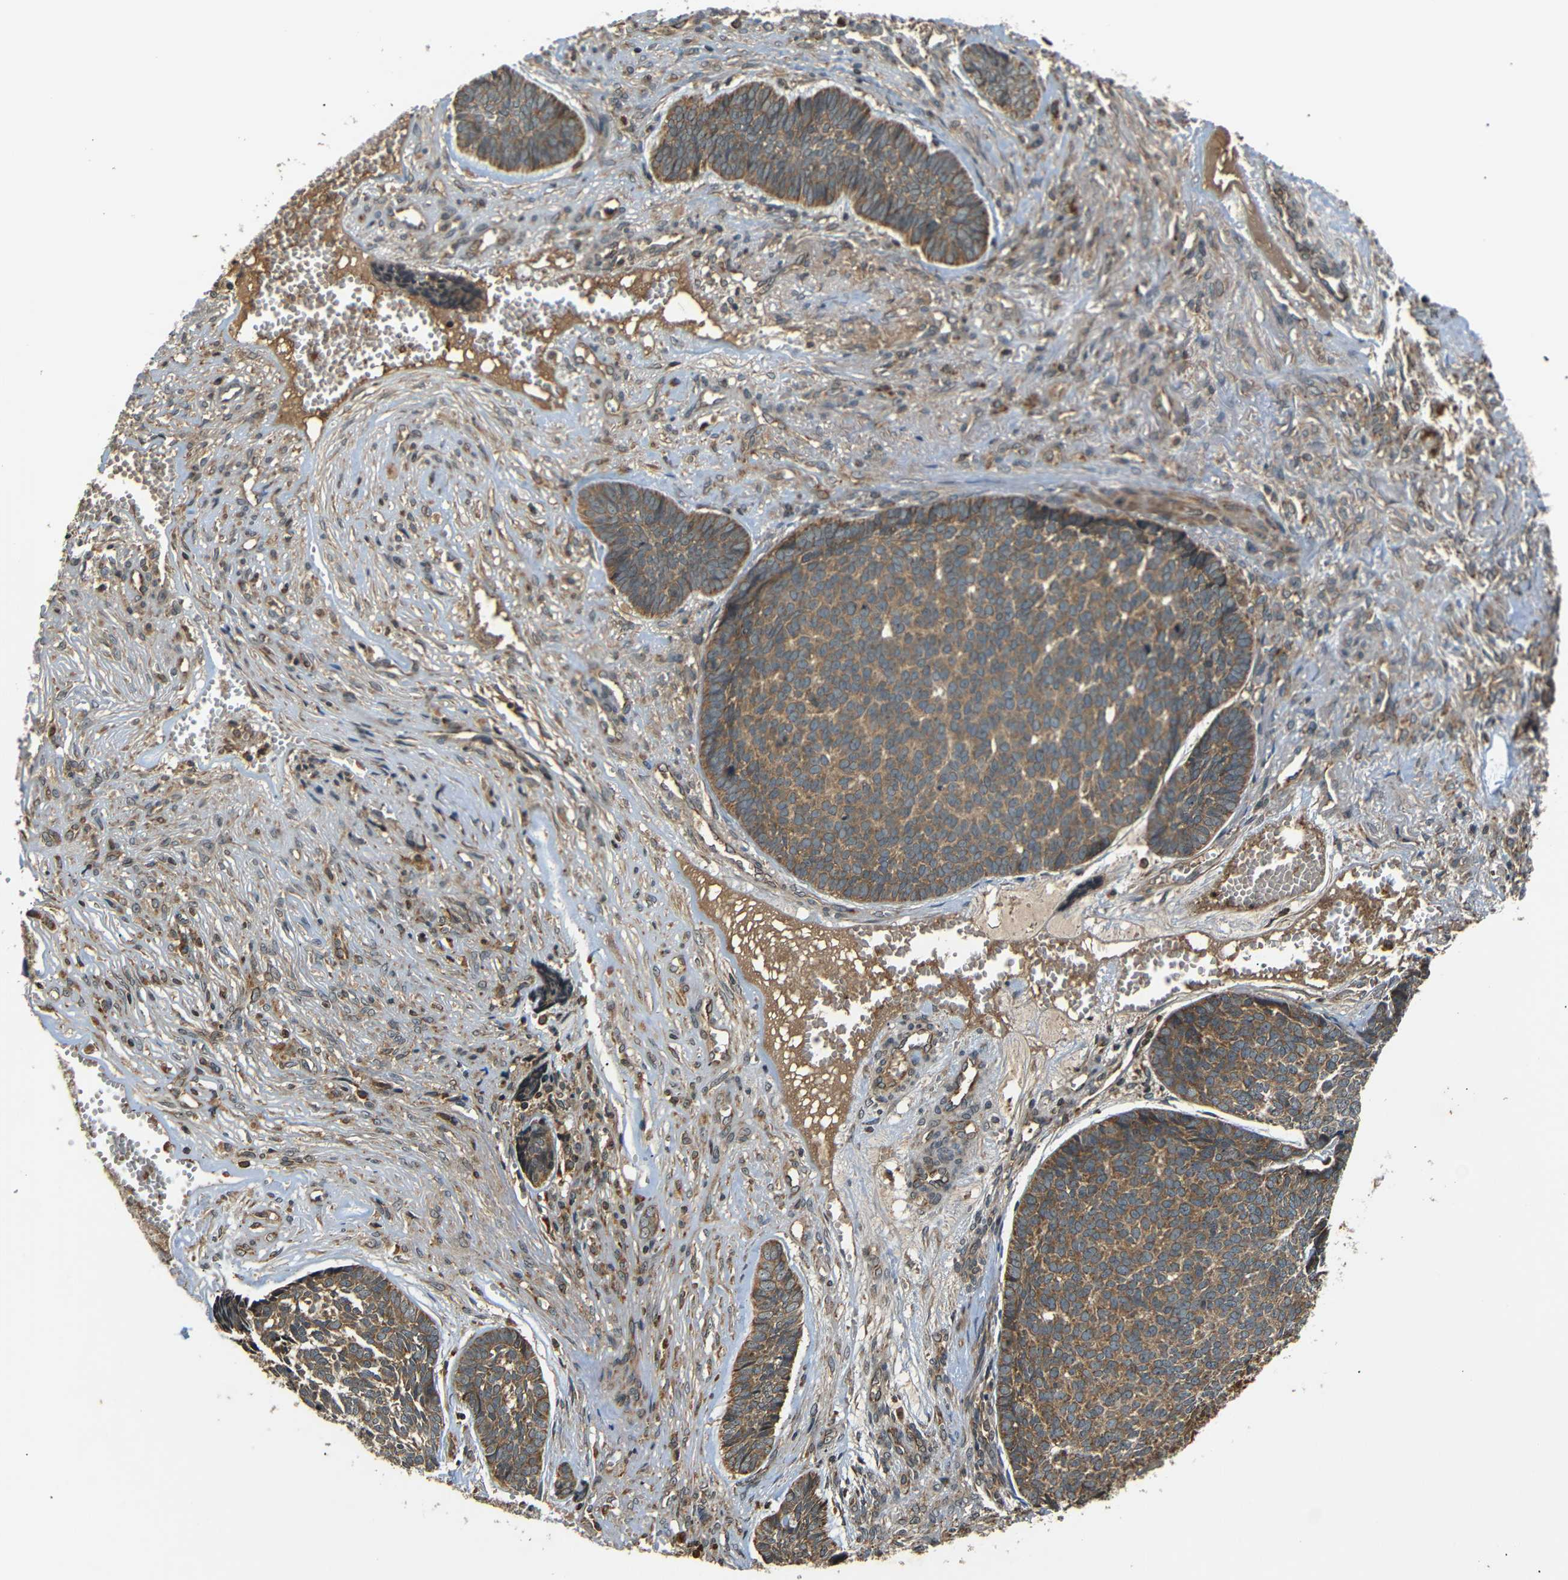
{"staining": {"intensity": "moderate", "quantity": ">75%", "location": "cytoplasmic/membranous"}, "tissue": "skin cancer", "cell_type": "Tumor cells", "image_type": "cancer", "snomed": [{"axis": "morphology", "description": "Basal cell carcinoma"}, {"axis": "topography", "description": "Skin"}], "caption": "Skin basal cell carcinoma stained for a protein (brown) demonstrates moderate cytoplasmic/membranous positive staining in about >75% of tumor cells.", "gene": "TANK", "patient": {"sex": "male", "age": 84}}